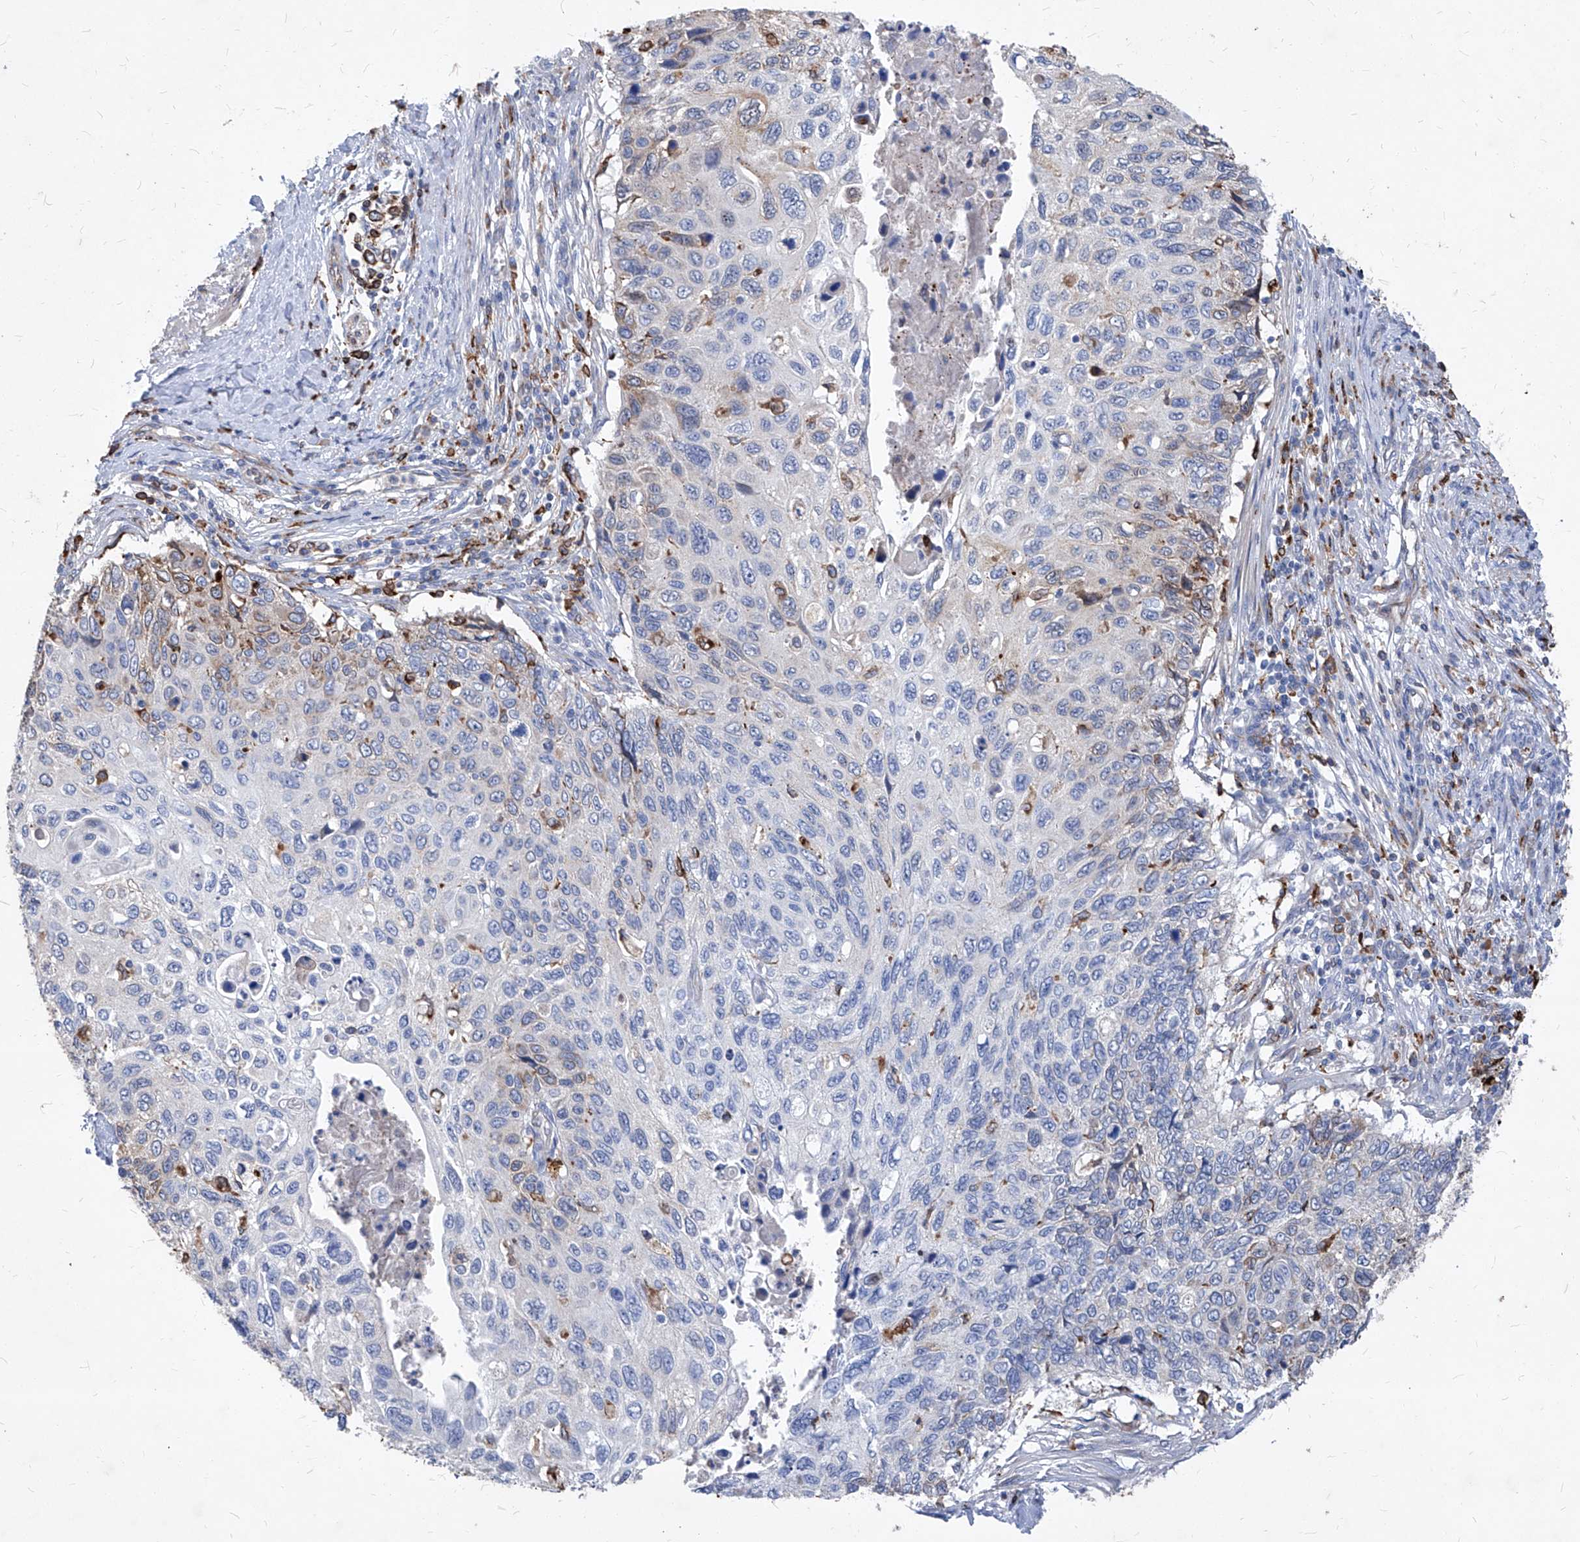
{"staining": {"intensity": "weak", "quantity": "<25%", "location": "cytoplasmic/membranous"}, "tissue": "cervical cancer", "cell_type": "Tumor cells", "image_type": "cancer", "snomed": [{"axis": "morphology", "description": "Squamous cell carcinoma, NOS"}, {"axis": "topography", "description": "Cervix"}], "caption": "IHC image of neoplastic tissue: human cervical cancer (squamous cell carcinoma) stained with DAB displays no significant protein positivity in tumor cells.", "gene": "UBOX5", "patient": {"sex": "female", "age": 70}}